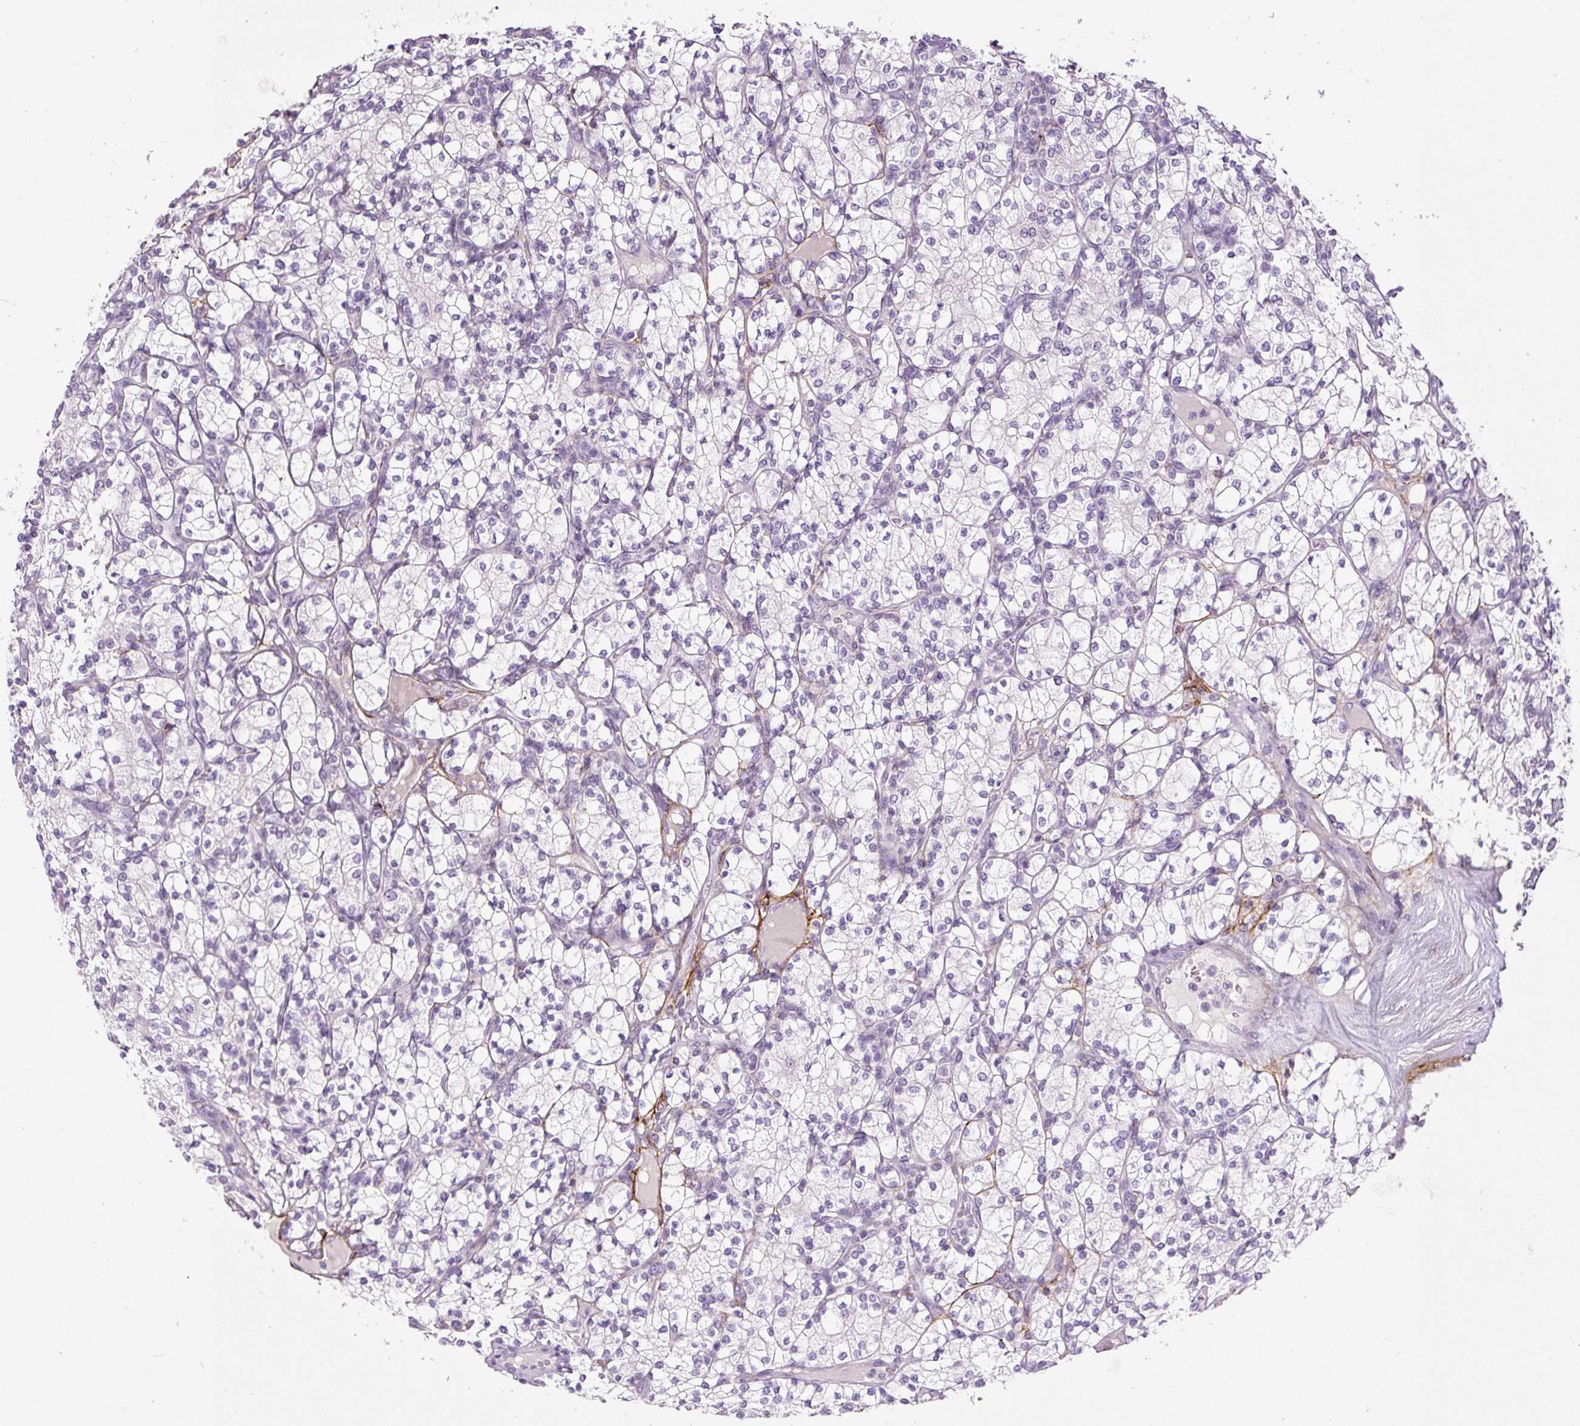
{"staining": {"intensity": "negative", "quantity": "none", "location": "none"}, "tissue": "renal cancer", "cell_type": "Tumor cells", "image_type": "cancer", "snomed": [{"axis": "morphology", "description": "Adenocarcinoma, NOS"}, {"axis": "topography", "description": "Kidney"}], "caption": "DAB immunohistochemical staining of human adenocarcinoma (renal) shows no significant expression in tumor cells.", "gene": "FBN1", "patient": {"sex": "male", "age": 77}}